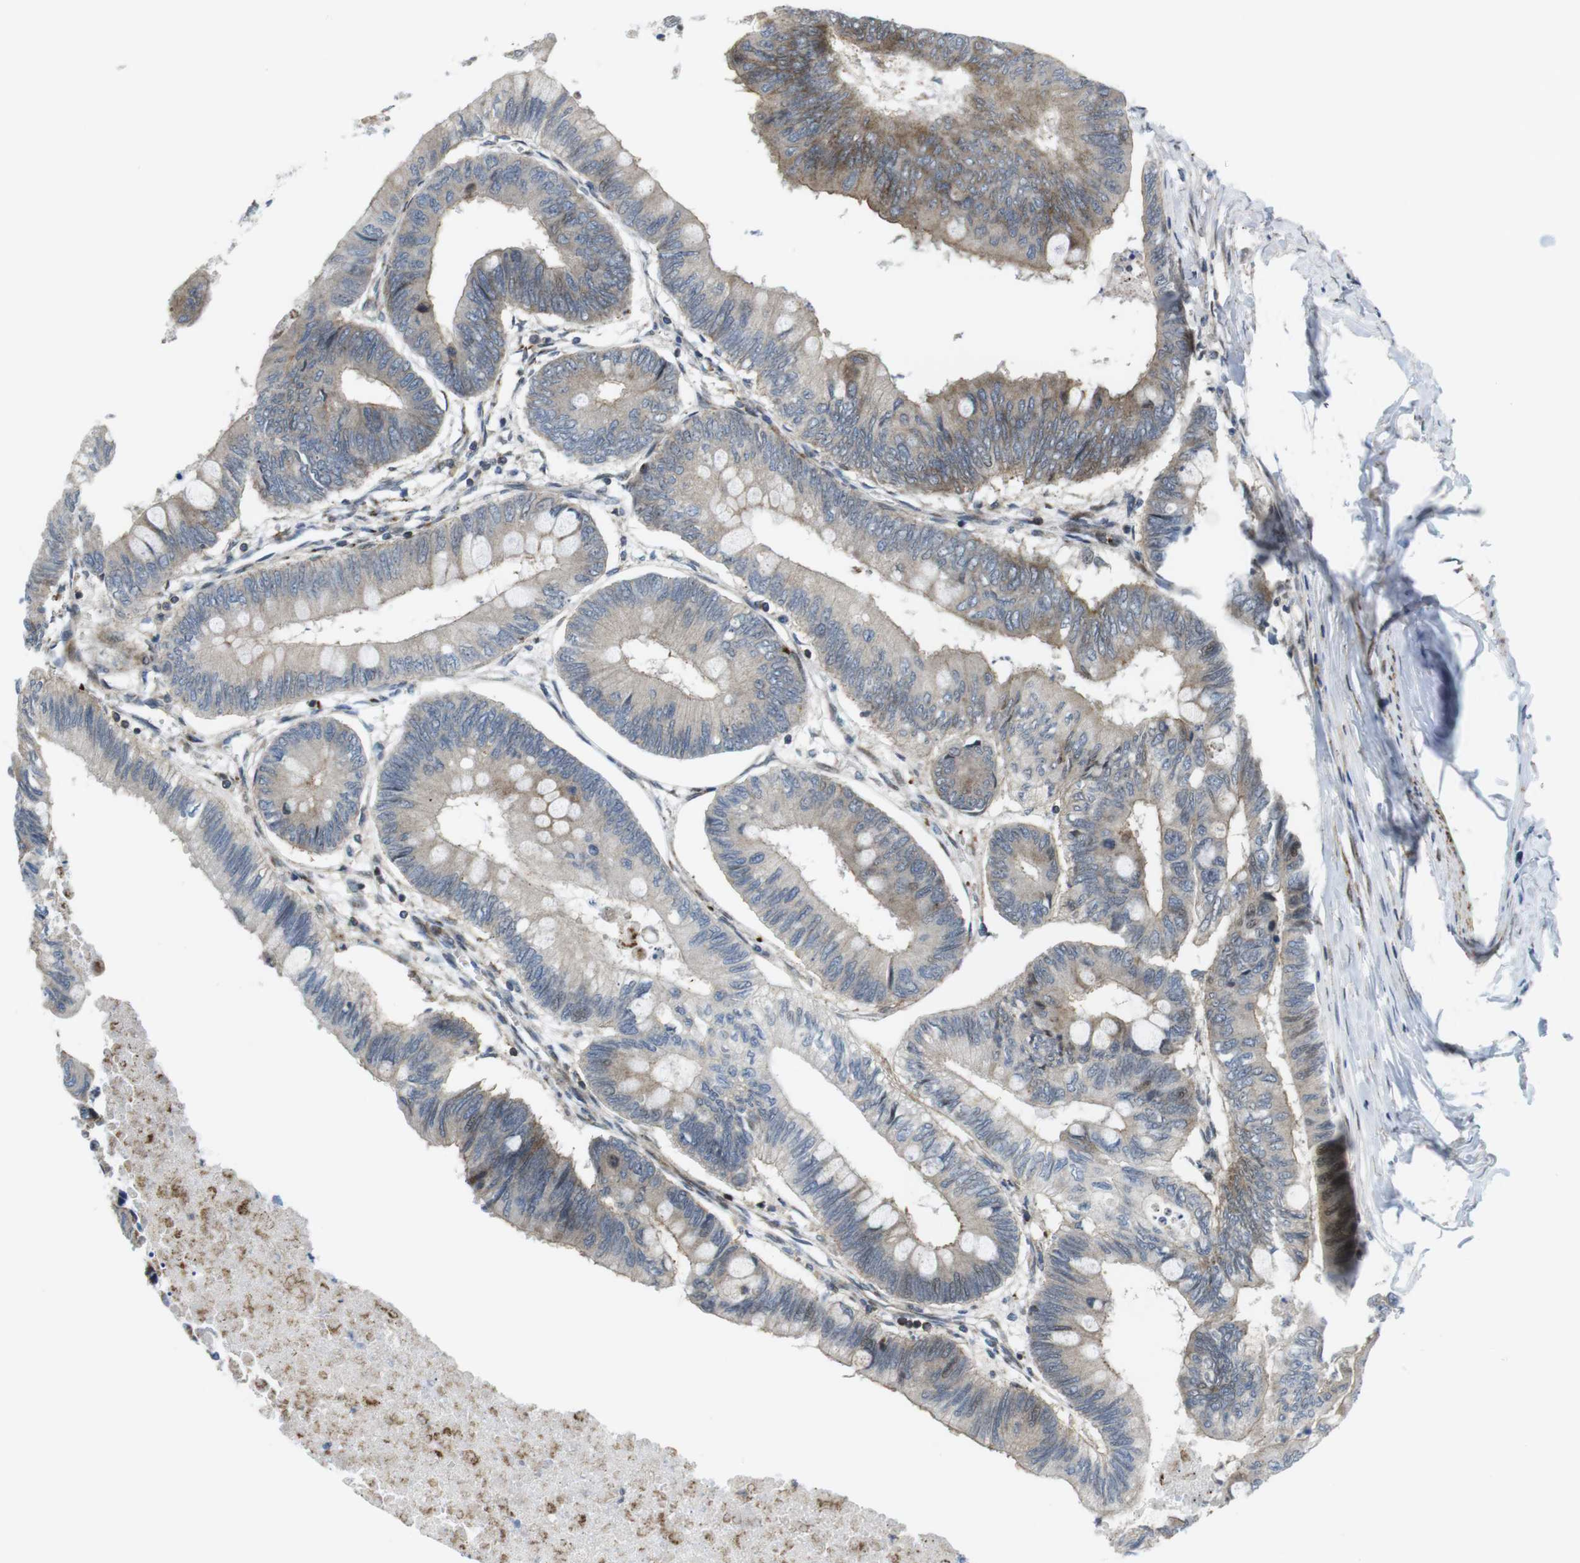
{"staining": {"intensity": "weak", "quantity": "<25%", "location": "cytoplasmic/membranous"}, "tissue": "colorectal cancer", "cell_type": "Tumor cells", "image_type": "cancer", "snomed": [{"axis": "morphology", "description": "Normal tissue, NOS"}, {"axis": "morphology", "description": "Adenocarcinoma, NOS"}, {"axis": "topography", "description": "Rectum"}, {"axis": "topography", "description": "Peripheral nerve tissue"}], "caption": "High magnification brightfield microscopy of adenocarcinoma (colorectal) stained with DAB (3,3'-diaminobenzidine) (brown) and counterstained with hematoxylin (blue): tumor cells show no significant positivity. Nuclei are stained in blue.", "gene": "CUL7", "patient": {"sex": "male", "age": 92}}